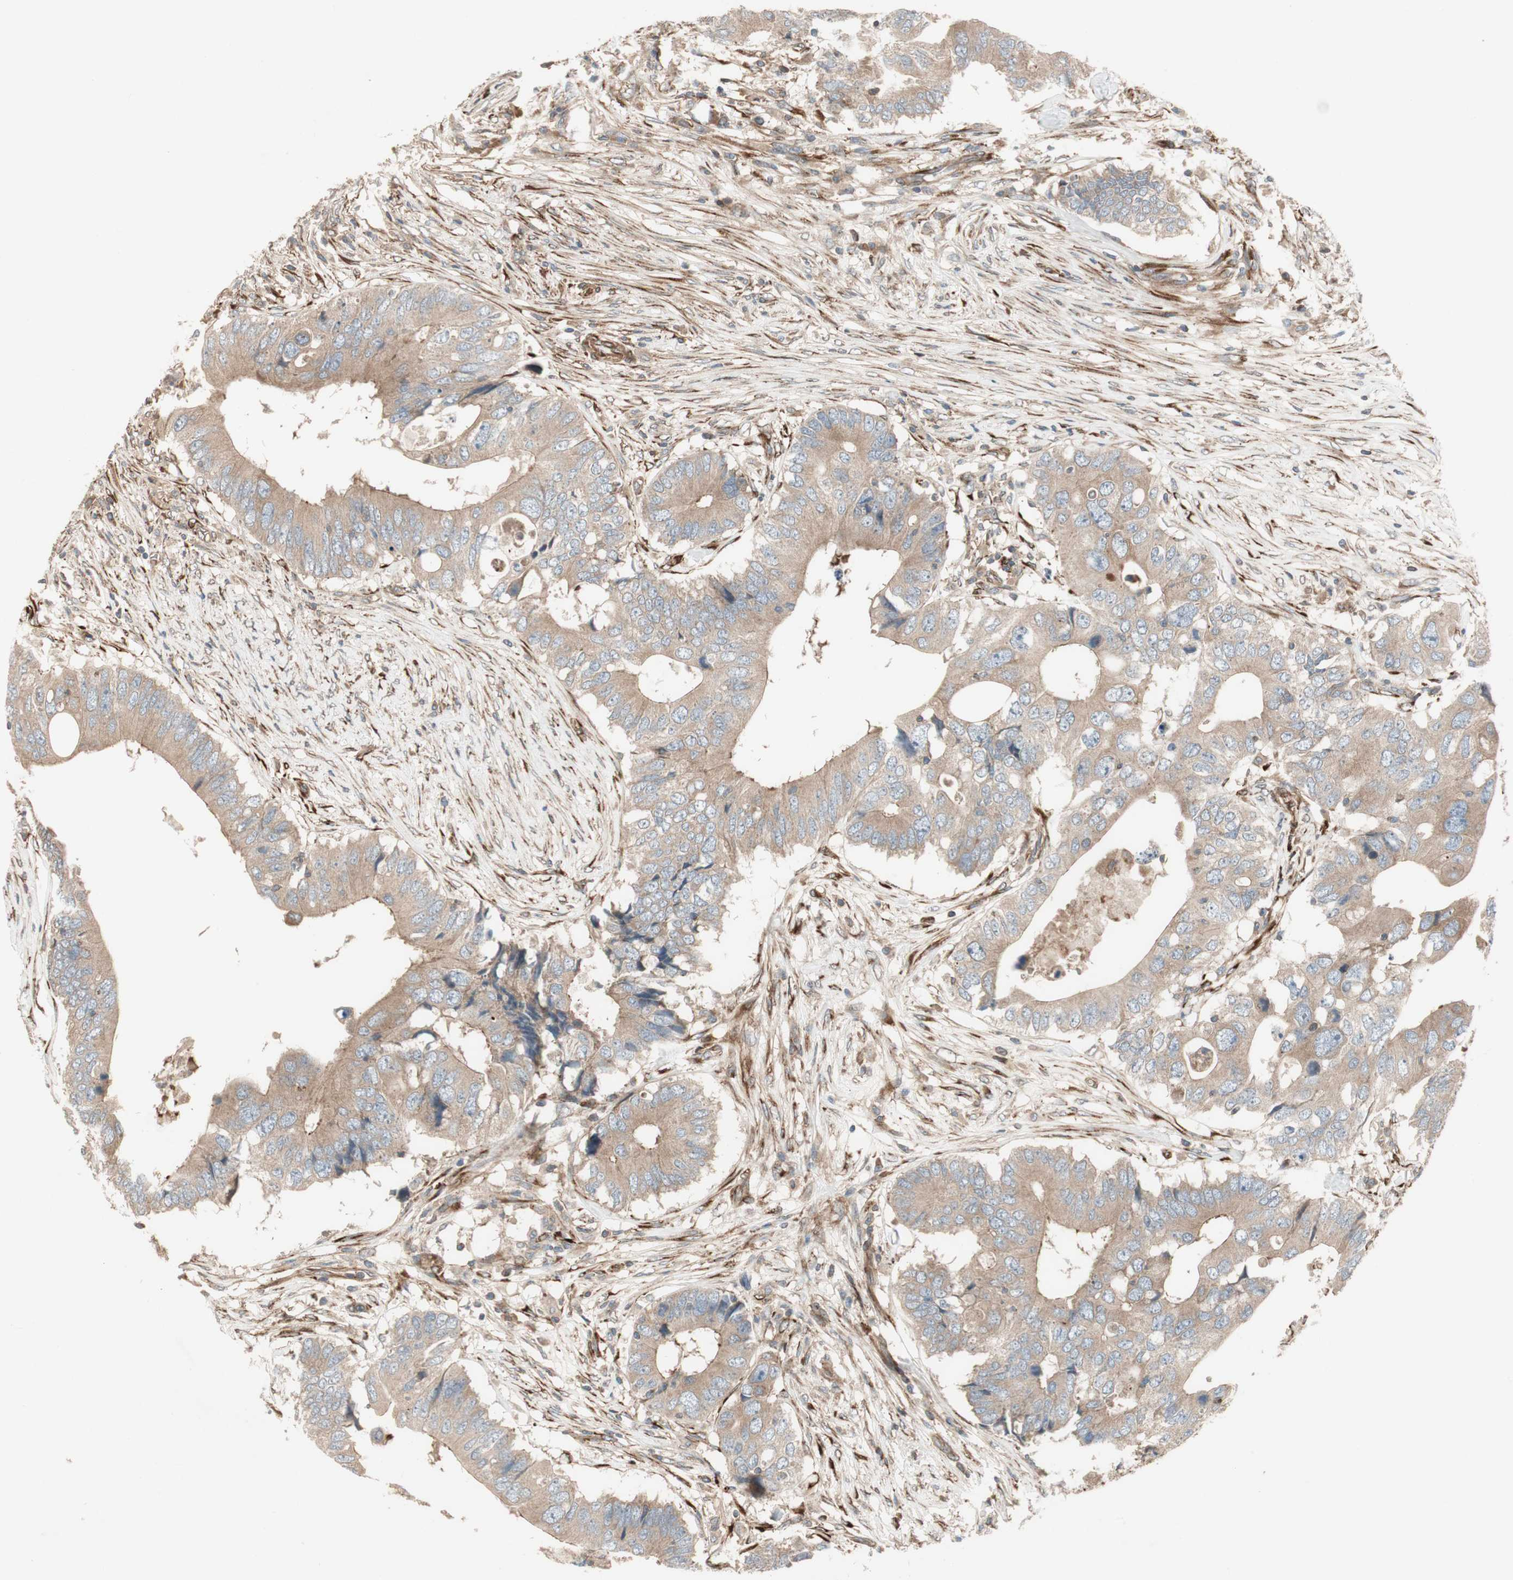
{"staining": {"intensity": "weak", "quantity": ">75%", "location": "cytoplasmic/membranous"}, "tissue": "colorectal cancer", "cell_type": "Tumor cells", "image_type": "cancer", "snomed": [{"axis": "morphology", "description": "Adenocarcinoma, NOS"}, {"axis": "topography", "description": "Colon"}], "caption": "About >75% of tumor cells in colorectal cancer reveal weak cytoplasmic/membranous protein expression as visualized by brown immunohistochemical staining.", "gene": "PRKG1", "patient": {"sex": "male", "age": 71}}